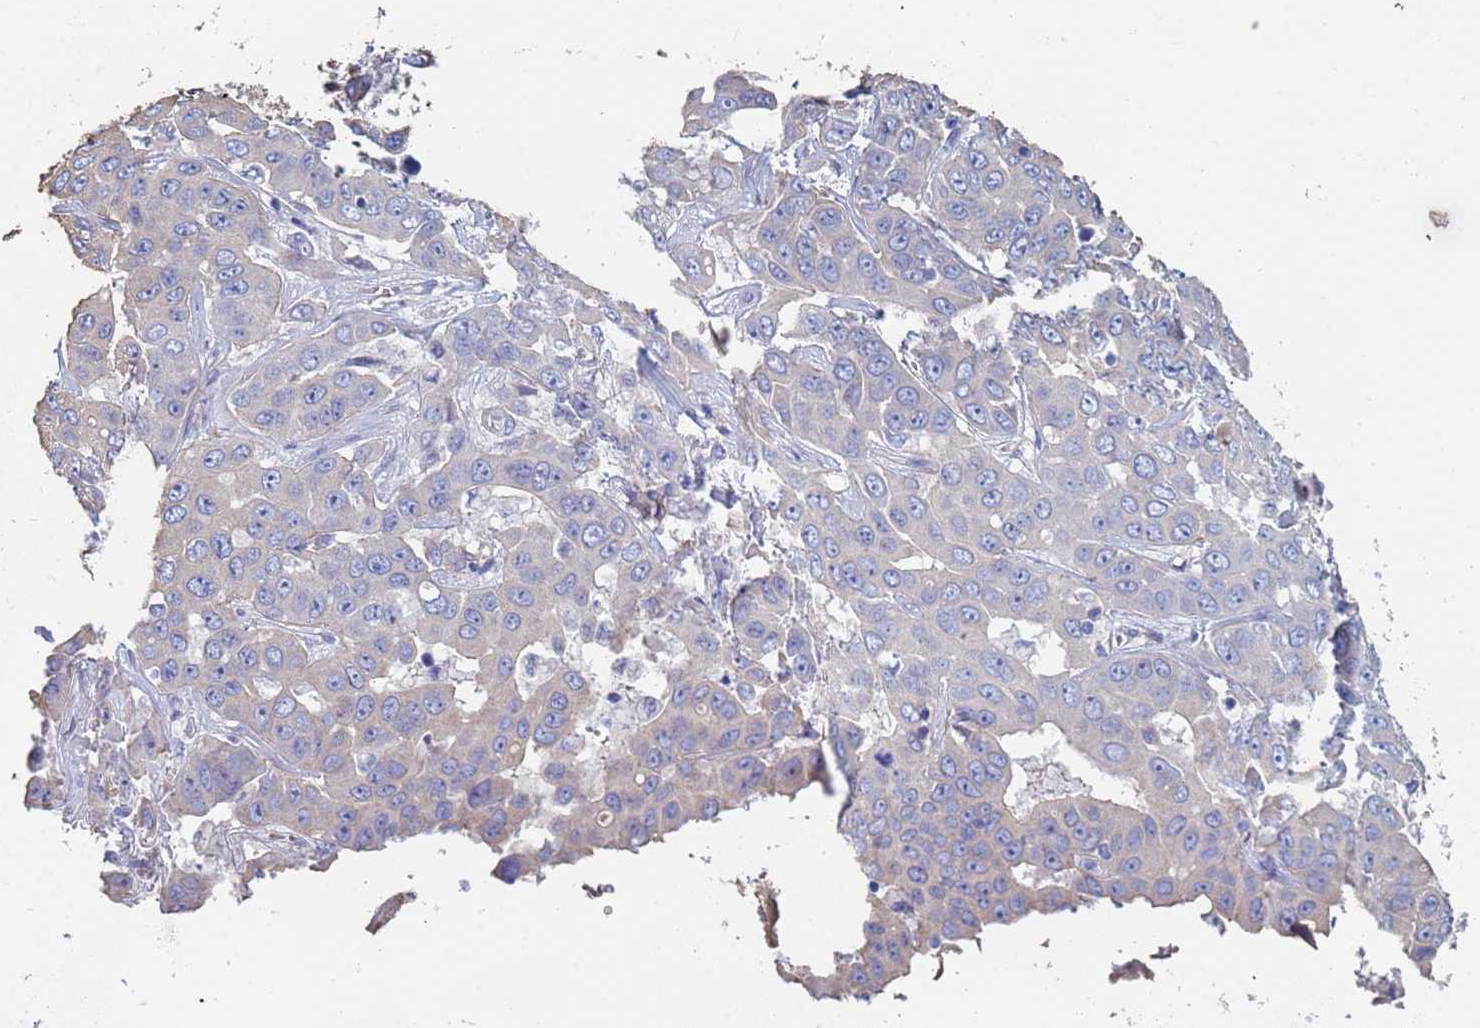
{"staining": {"intensity": "negative", "quantity": "none", "location": "none"}, "tissue": "liver cancer", "cell_type": "Tumor cells", "image_type": "cancer", "snomed": [{"axis": "morphology", "description": "Cholangiocarcinoma"}, {"axis": "topography", "description": "Liver"}], "caption": "Immunohistochemical staining of liver cancer exhibits no significant staining in tumor cells.", "gene": "ABCA8", "patient": {"sex": "female", "age": 52}}